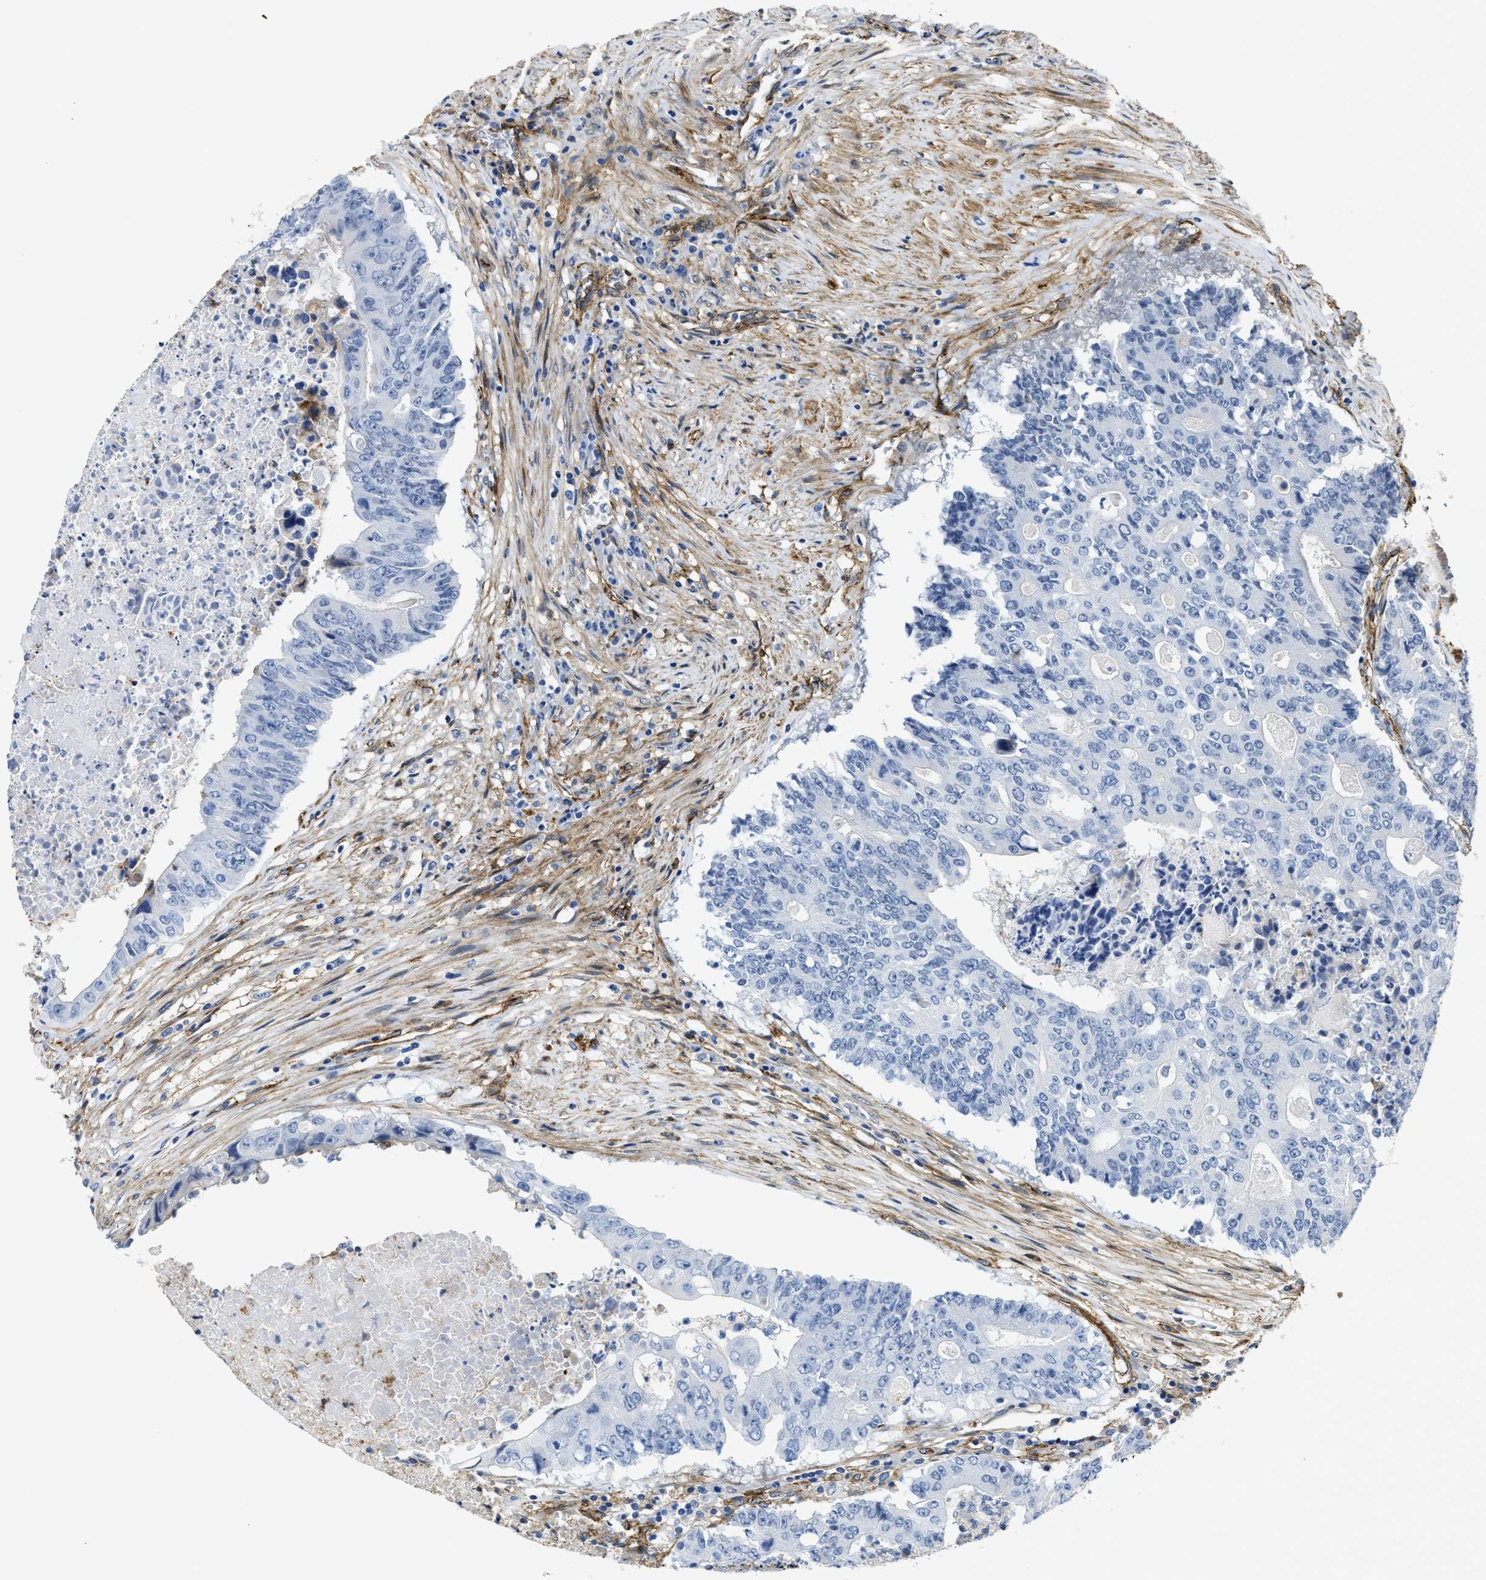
{"staining": {"intensity": "negative", "quantity": "none", "location": "none"}, "tissue": "colorectal cancer", "cell_type": "Tumor cells", "image_type": "cancer", "snomed": [{"axis": "morphology", "description": "Adenocarcinoma, NOS"}, {"axis": "topography", "description": "Colon"}], "caption": "Adenocarcinoma (colorectal) was stained to show a protein in brown. There is no significant expression in tumor cells. (Brightfield microscopy of DAB immunohistochemistry at high magnification).", "gene": "NAB1", "patient": {"sex": "male", "age": 87}}